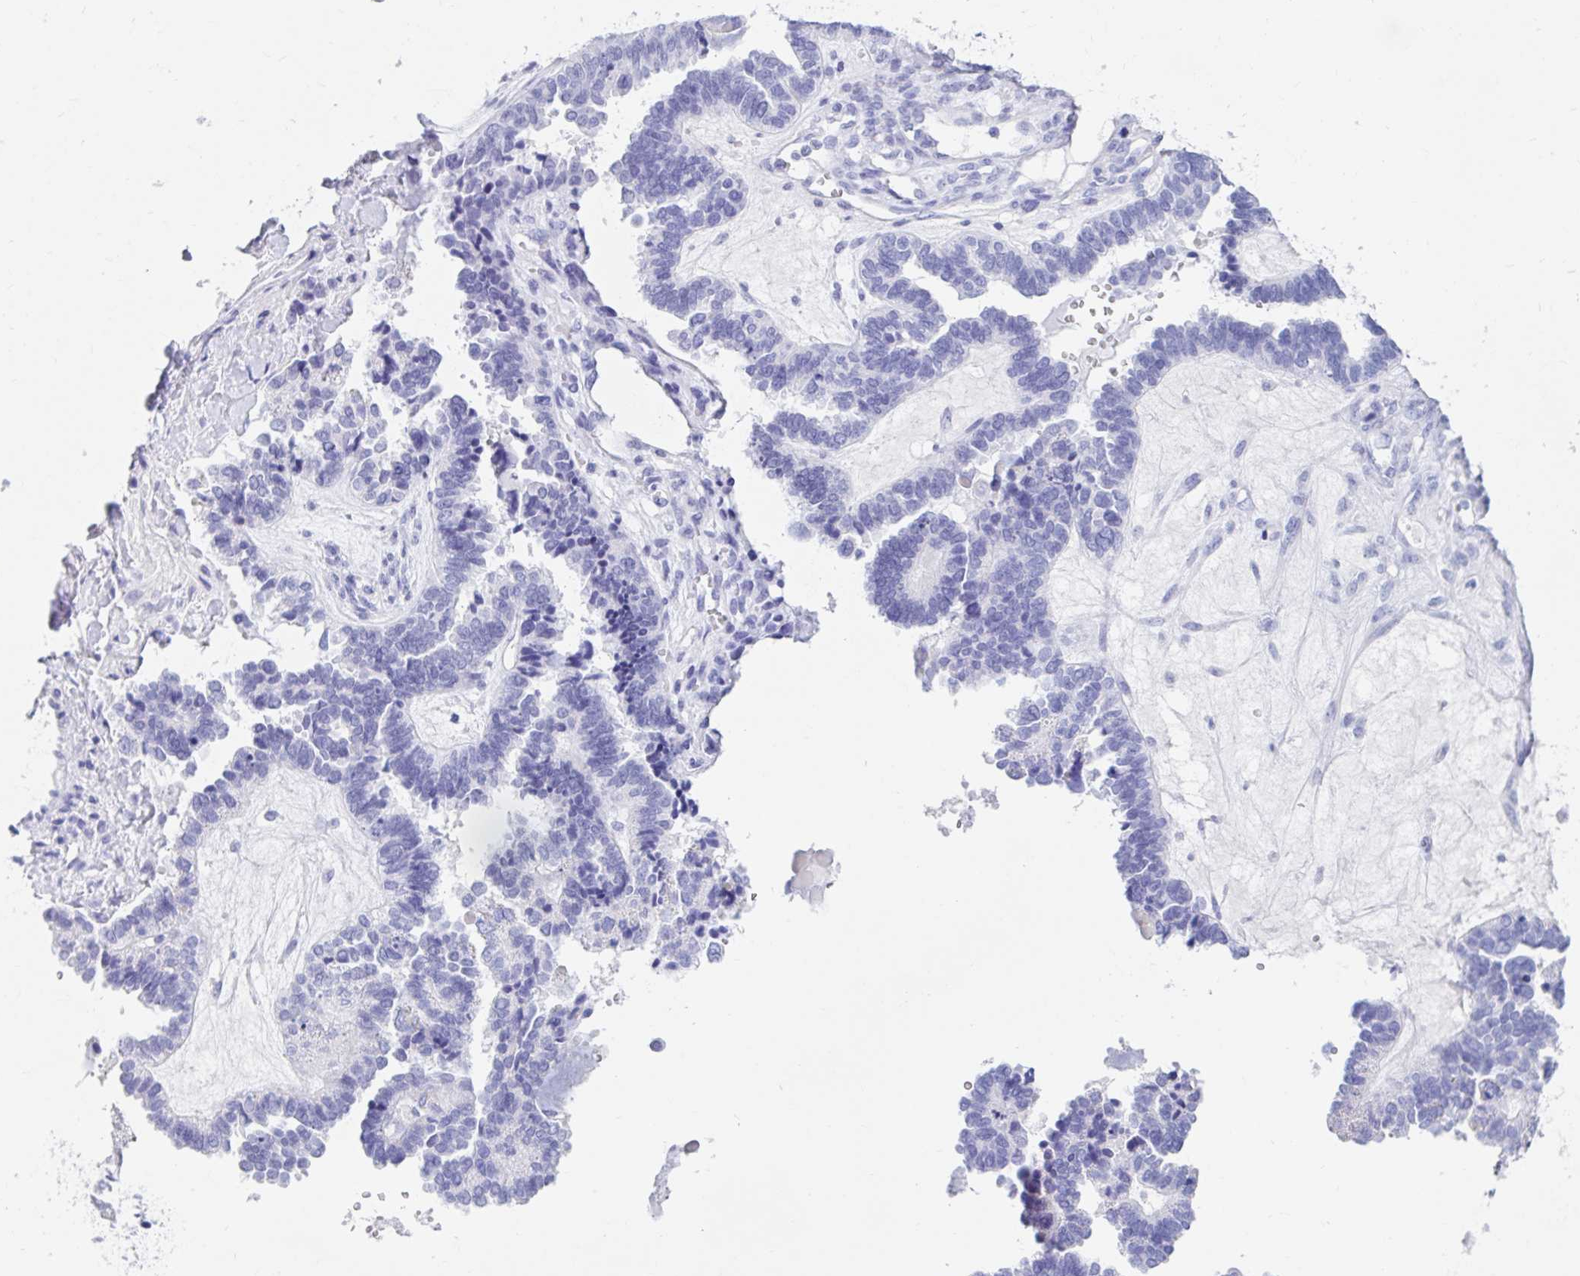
{"staining": {"intensity": "negative", "quantity": "none", "location": "none"}, "tissue": "ovarian cancer", "cell_type": "Tumor cells", "image_type": "cancer", "snomed": [{"axis": "morphology", "description": "Cystadenocarcinoma, serous, NOS"}, {"axis": "topography", "description": "Ovary"}], "caption": "There is no significant staining in tumor cells of ovarian serous cystadenocarcinoma. (Immunohistochemistry, brightfield microscopy, high magnification).", "gene": "DPEP3", "patient": {"sex": "female", "age": 51}}